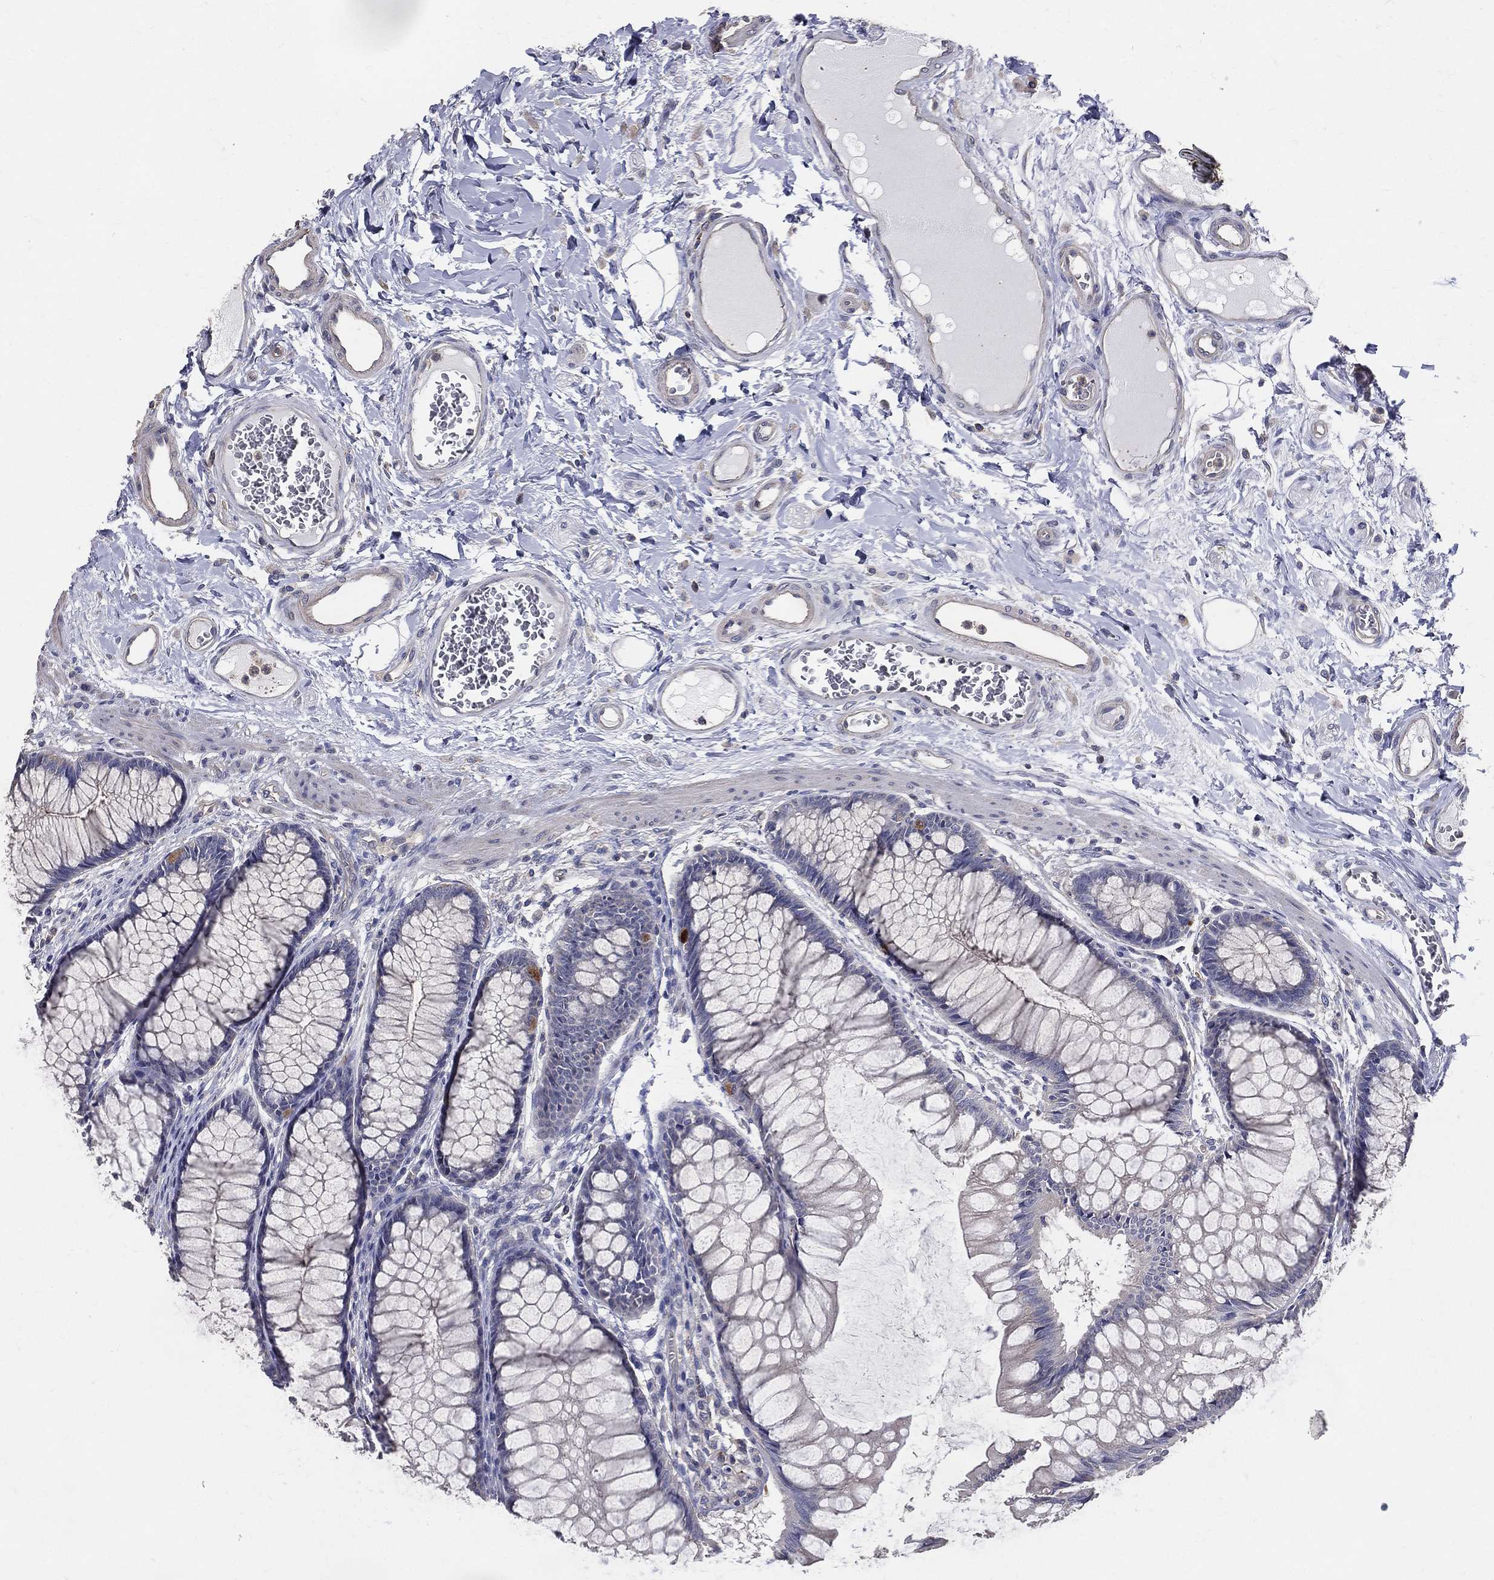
{"staining": {"intensity": "negative", "quantity": "none", "location": "none"}, "tissue": "colon", "cell_type": "Endothelial cells", "image_type": "normal", "snomed": [{"axis": "morphology", "description": "Normal tissue, NOS"}, {"axis": "topography", "description": "Colon"}], "caption": "The IHC micrograph has no significant positivity in endothelial cells of colon.", "gene": "SERPINB2", "patient": {"sex": "female", "age": 65}}